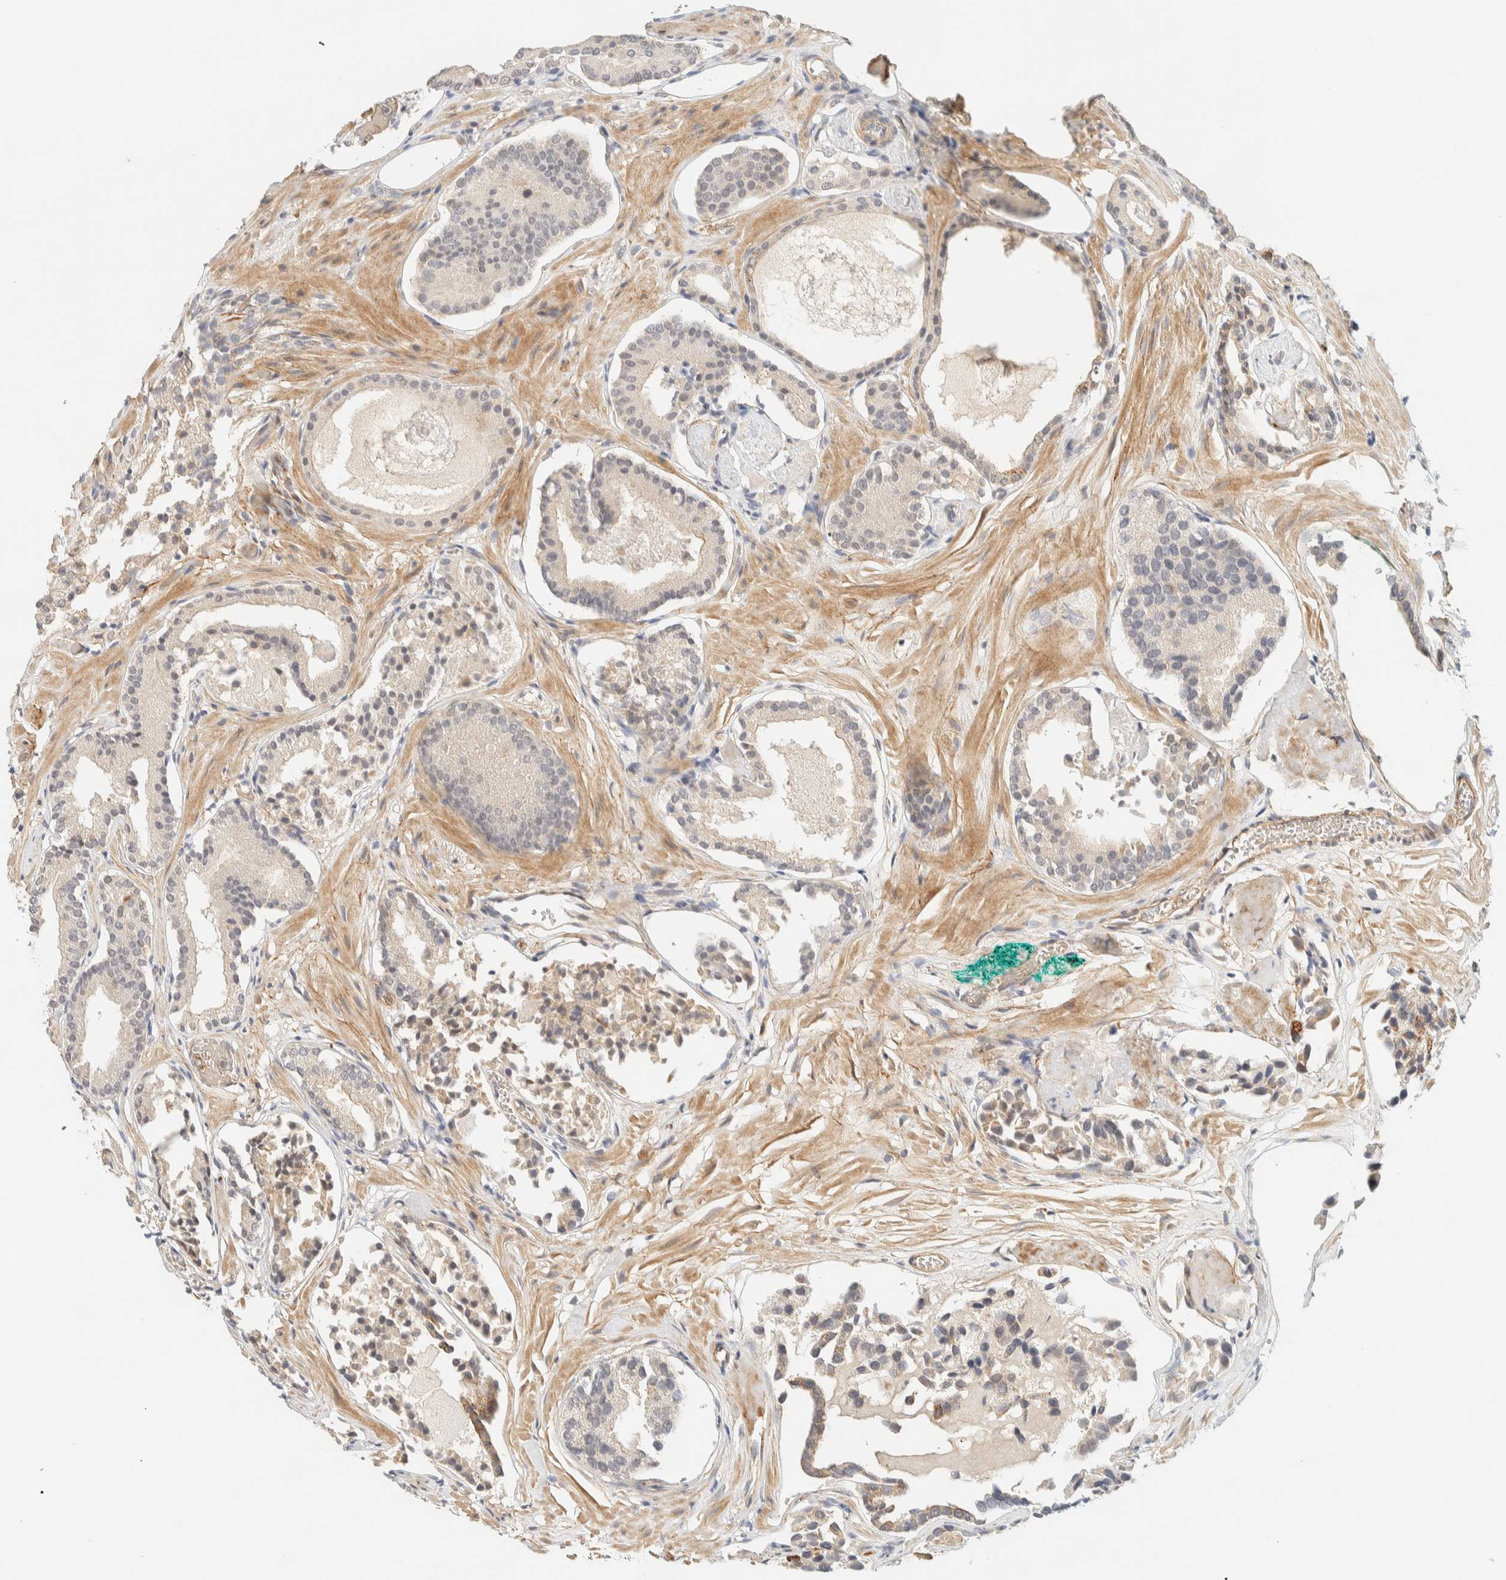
{"staining": {"intensity": "negative", "quantity": "none", "location": "none"}, "tissue": "prostate cancer", "cell_type": "Tumor cells", "image_type": "cancer", "snomed": [{"axis": "morphology", "description": "Adenocarcinoma, Low grade"}, {"axis": "topography", "description": "Prostate"}], "caption": "There is no significant expression in tumor cells of prostate cancer (low-grade adenocarcinoma).", "gene": "TNK1", "patient": {"sex": "male", "age": 51}}